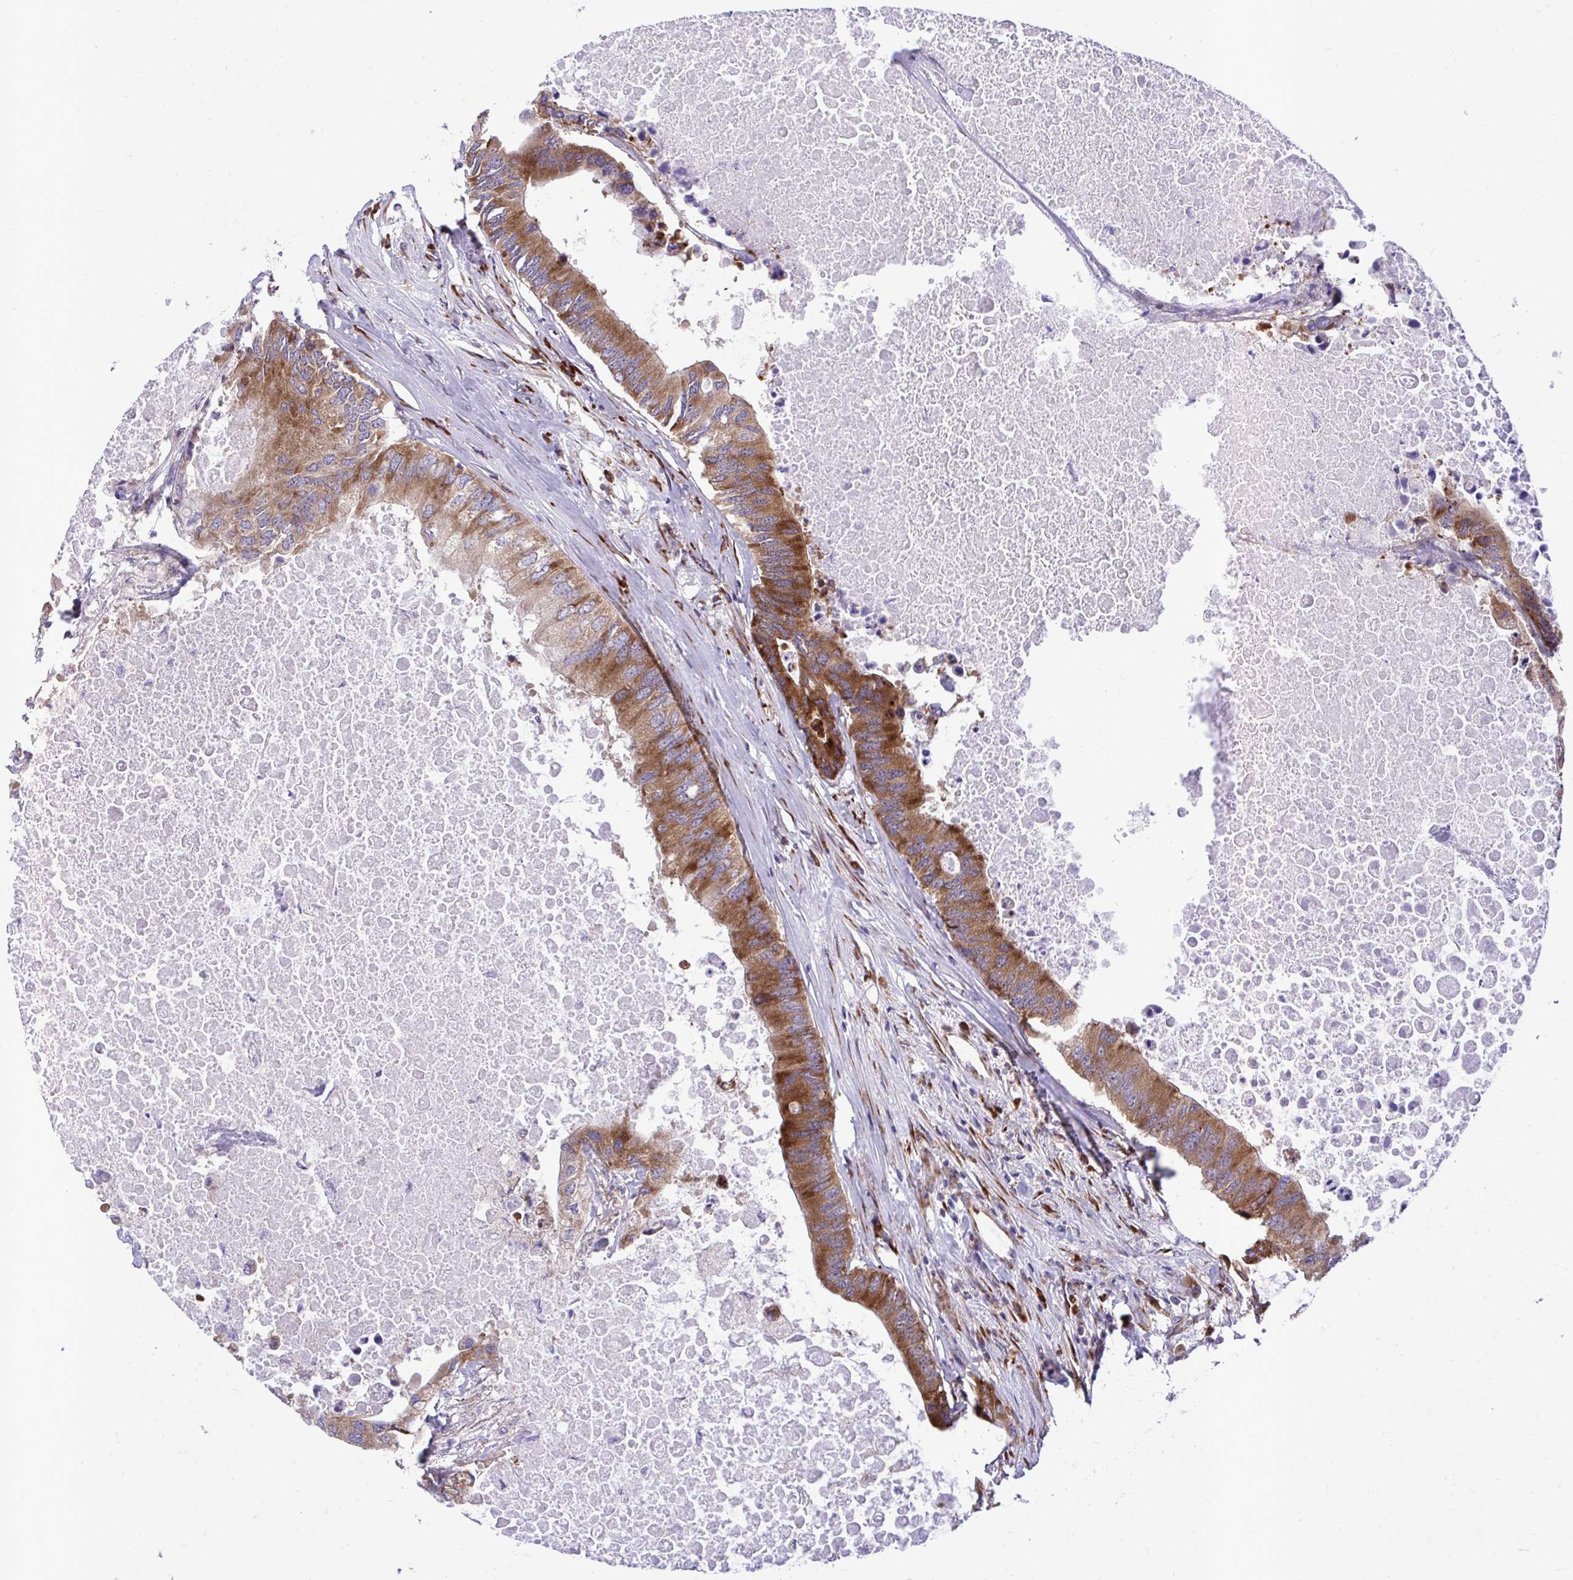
{"staining": {"intensity": "strong", "quantity": ">75%", "location": "cytoplasmic/membranous"}, "tissue": "colorectal cancer", "cell_type": "Tumor cells", "image_type": "cancer", "snomed": [{"axis": "morphology", "description": "Adenocarcinoma, NOS"}, {"axis": "topography", "description": "Colon"}], "caption": "Tumor cells reveal strong cytoplasmic/membranous positivity in about >75% of cells in adenocarcinoma (colorectal).", "gene": "RPS15", "patient": {"sex": "male", "age": 71}}